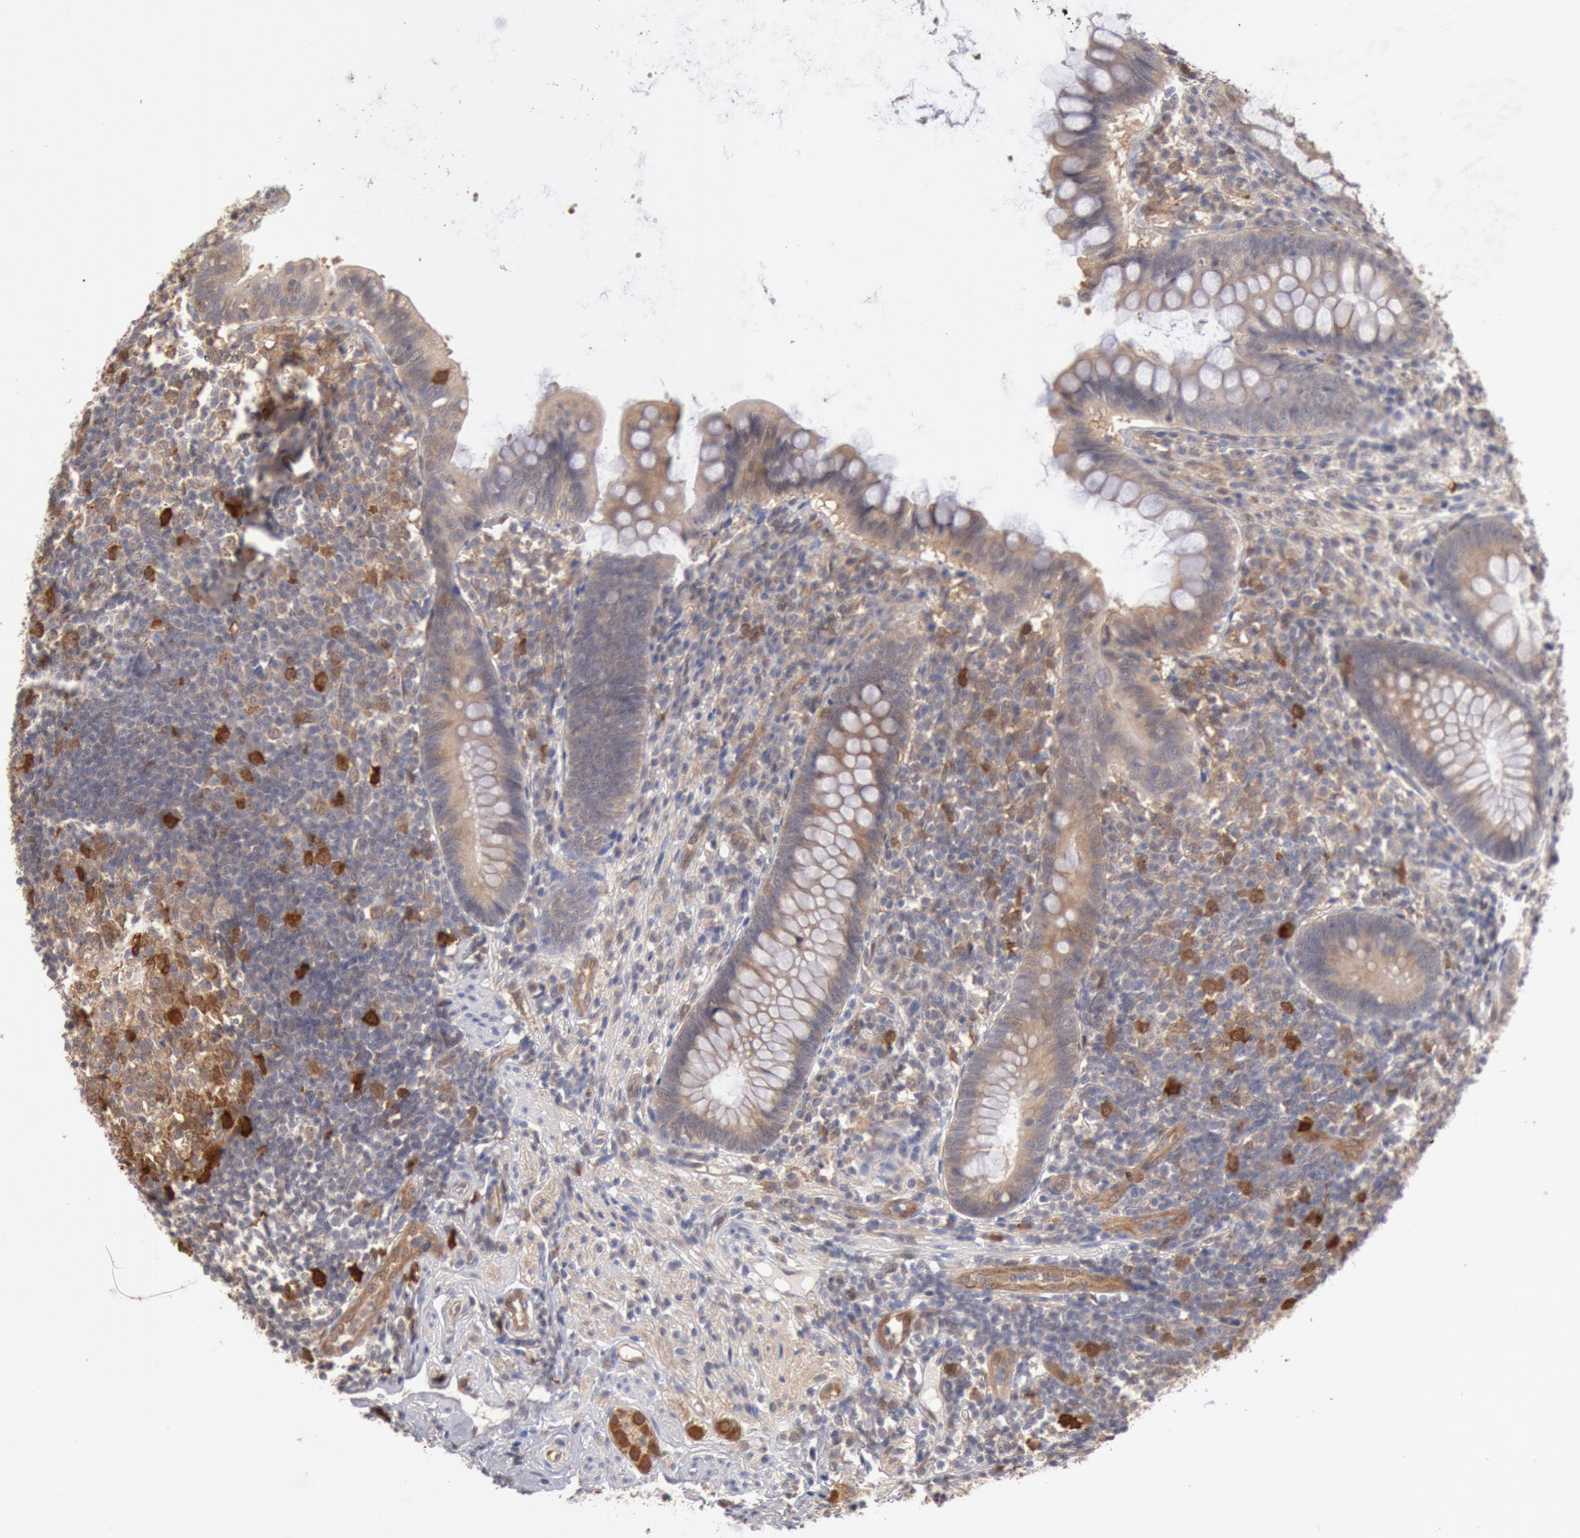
{"staining": {"intensity": "moderate", "quantity": ">75%", "location": "cytoplasmic/membranous"}, "tissue": "appendix", "cell_type": "Glandular cells", "image_type": "normal", "snomed": [{"axis": "morphology", "description": "Normal tissue, NOS"}, {"axis": "topography", "description": "Appendix"}], "caption": "This is an image of immunohistochemistry staining of benign appendix, which shows moderate expression in the cytoplasmic/membranous of glandular cells.", "gene": "DNAJA1", "patient": {"sex": "female", "age": 66}}